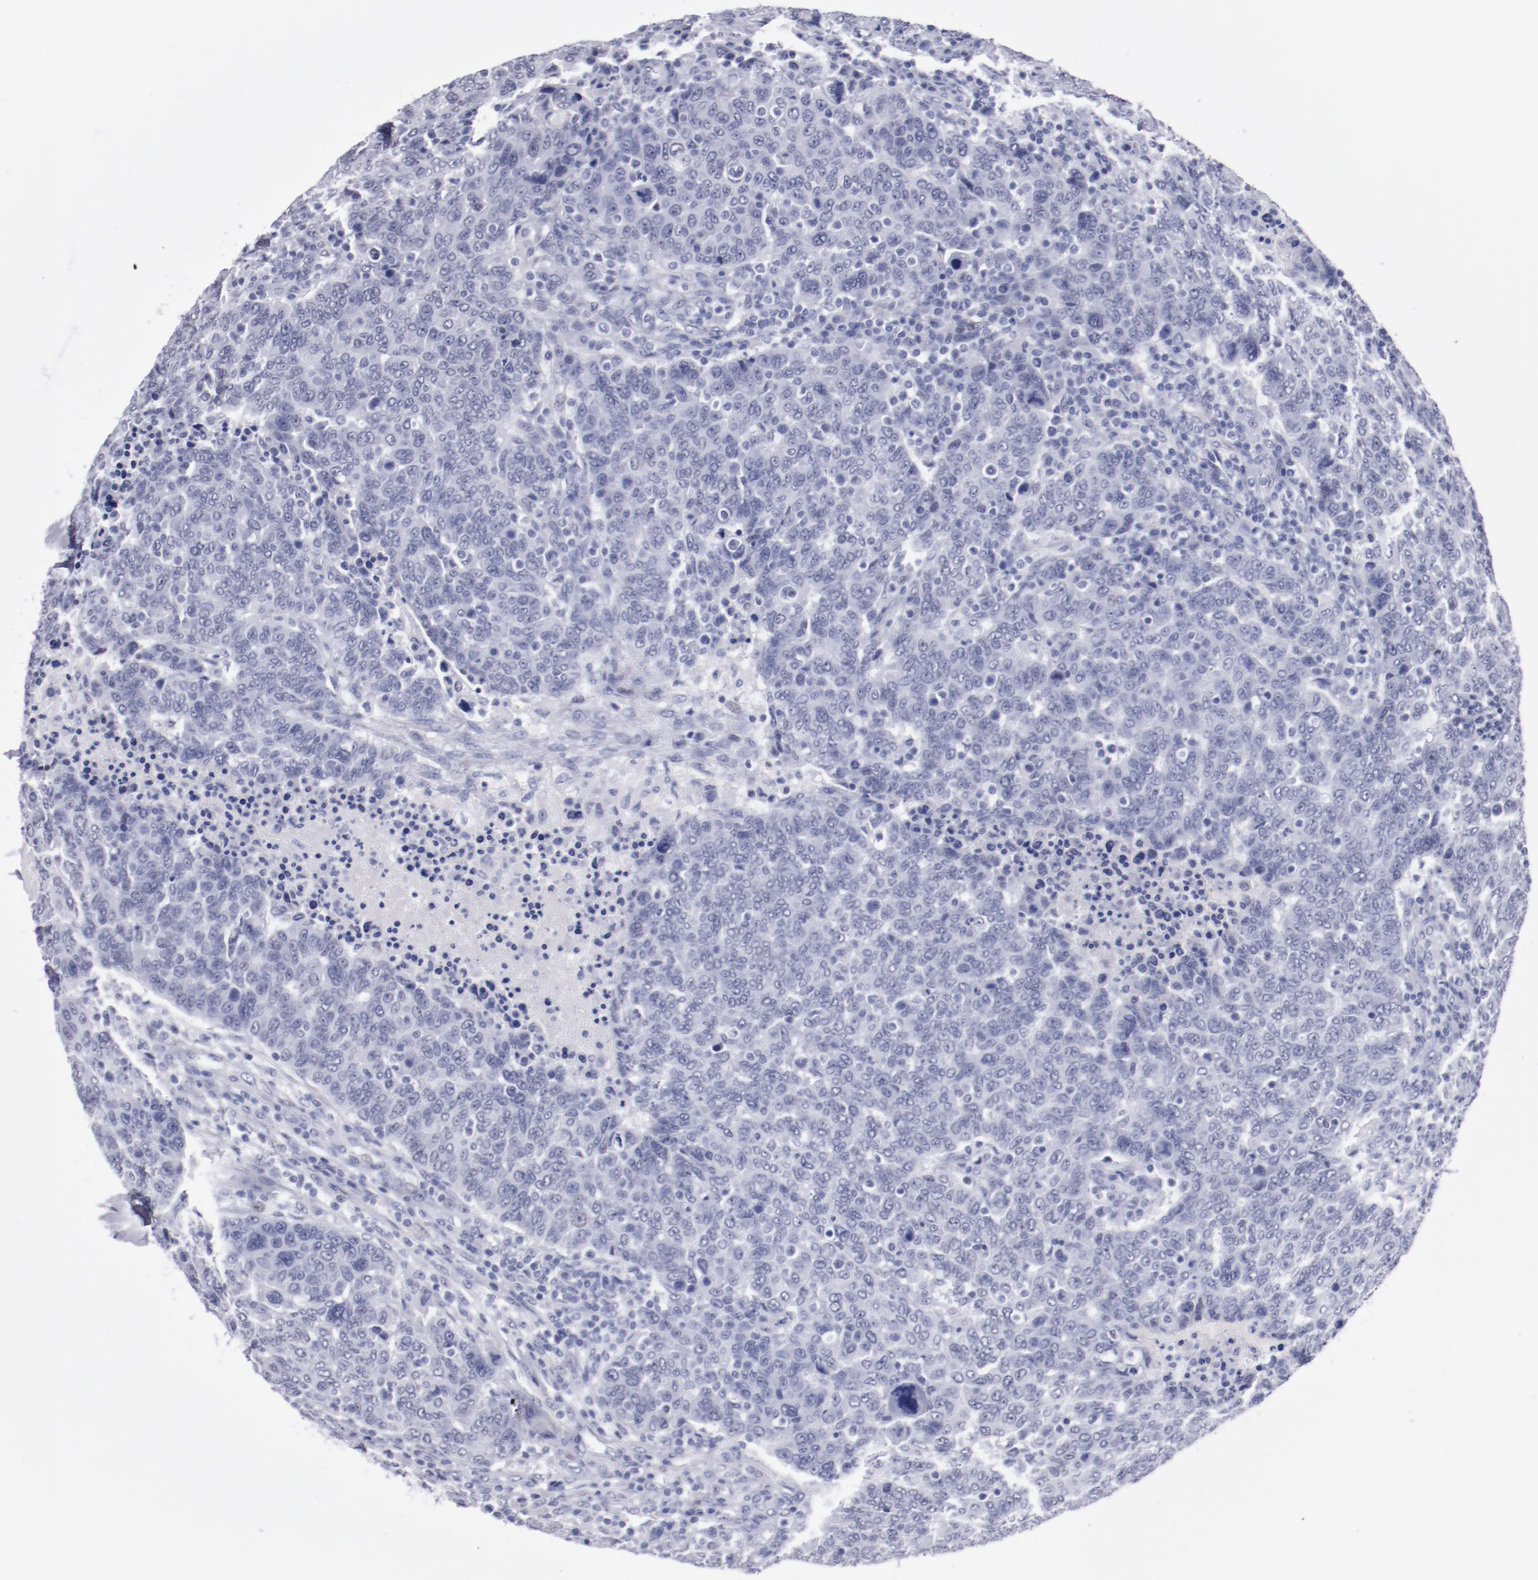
{"staining": {"intensity": "negative", "quantity": "none", "location": "none"}, "tissue": "breast cancer", "cell_type": "Tumor cells", "image_type": "cancer", "snomed": [{"axis": "morphology", "description": "Duct carcinoma"}, {"axis": "topography", "description": "Breast"}], "caption": "Immunohistochemistry micrograph of neoplastic tissue: breast cancer stained with DAB (3,3'-diaminobenzidine) exhibits no significant protein staining in tumor cells.", "gene": "HNF1B", "patient": {"sex": "female", "age": 37}}